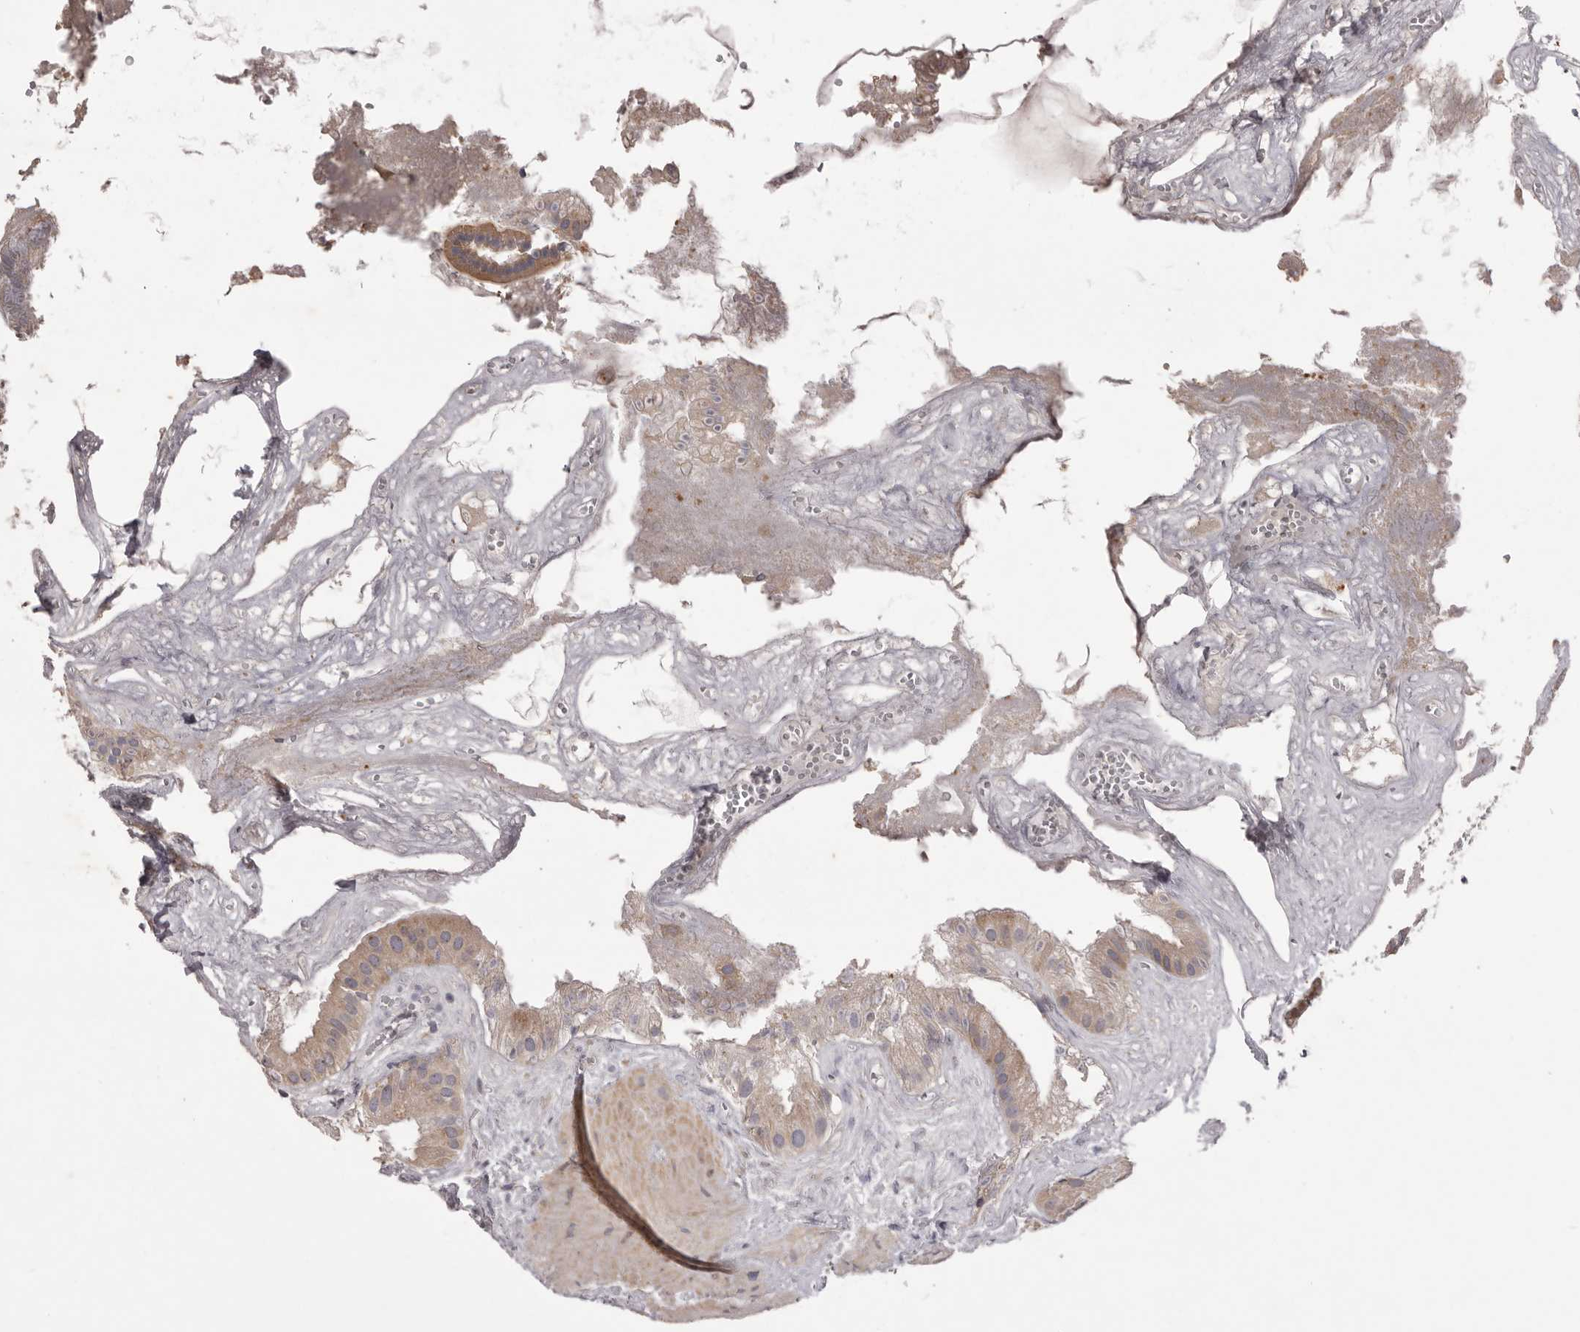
{"staining": {"intensity": "moderate", "quantity": ">75%", "location": "cytoplasmic/membranous"}, "tissue": "gallbladder", "cell_type": "Glandular cells", "image_type": "normal", "snomed": [{"axis": "morphology", "description": "Normal tissue, NOS"}, {"axis": "topography", "description": "Gallbladder"}], "caption": "Immunohistochemistry image of normal gallbladder stained for a protein (brown), which reveals medium levels of moderate cytoplasmic/membranous expression in about >75% of glandular cells.", "gene": "PNRC1", "patient": {"sex": "male", "age": 55}}